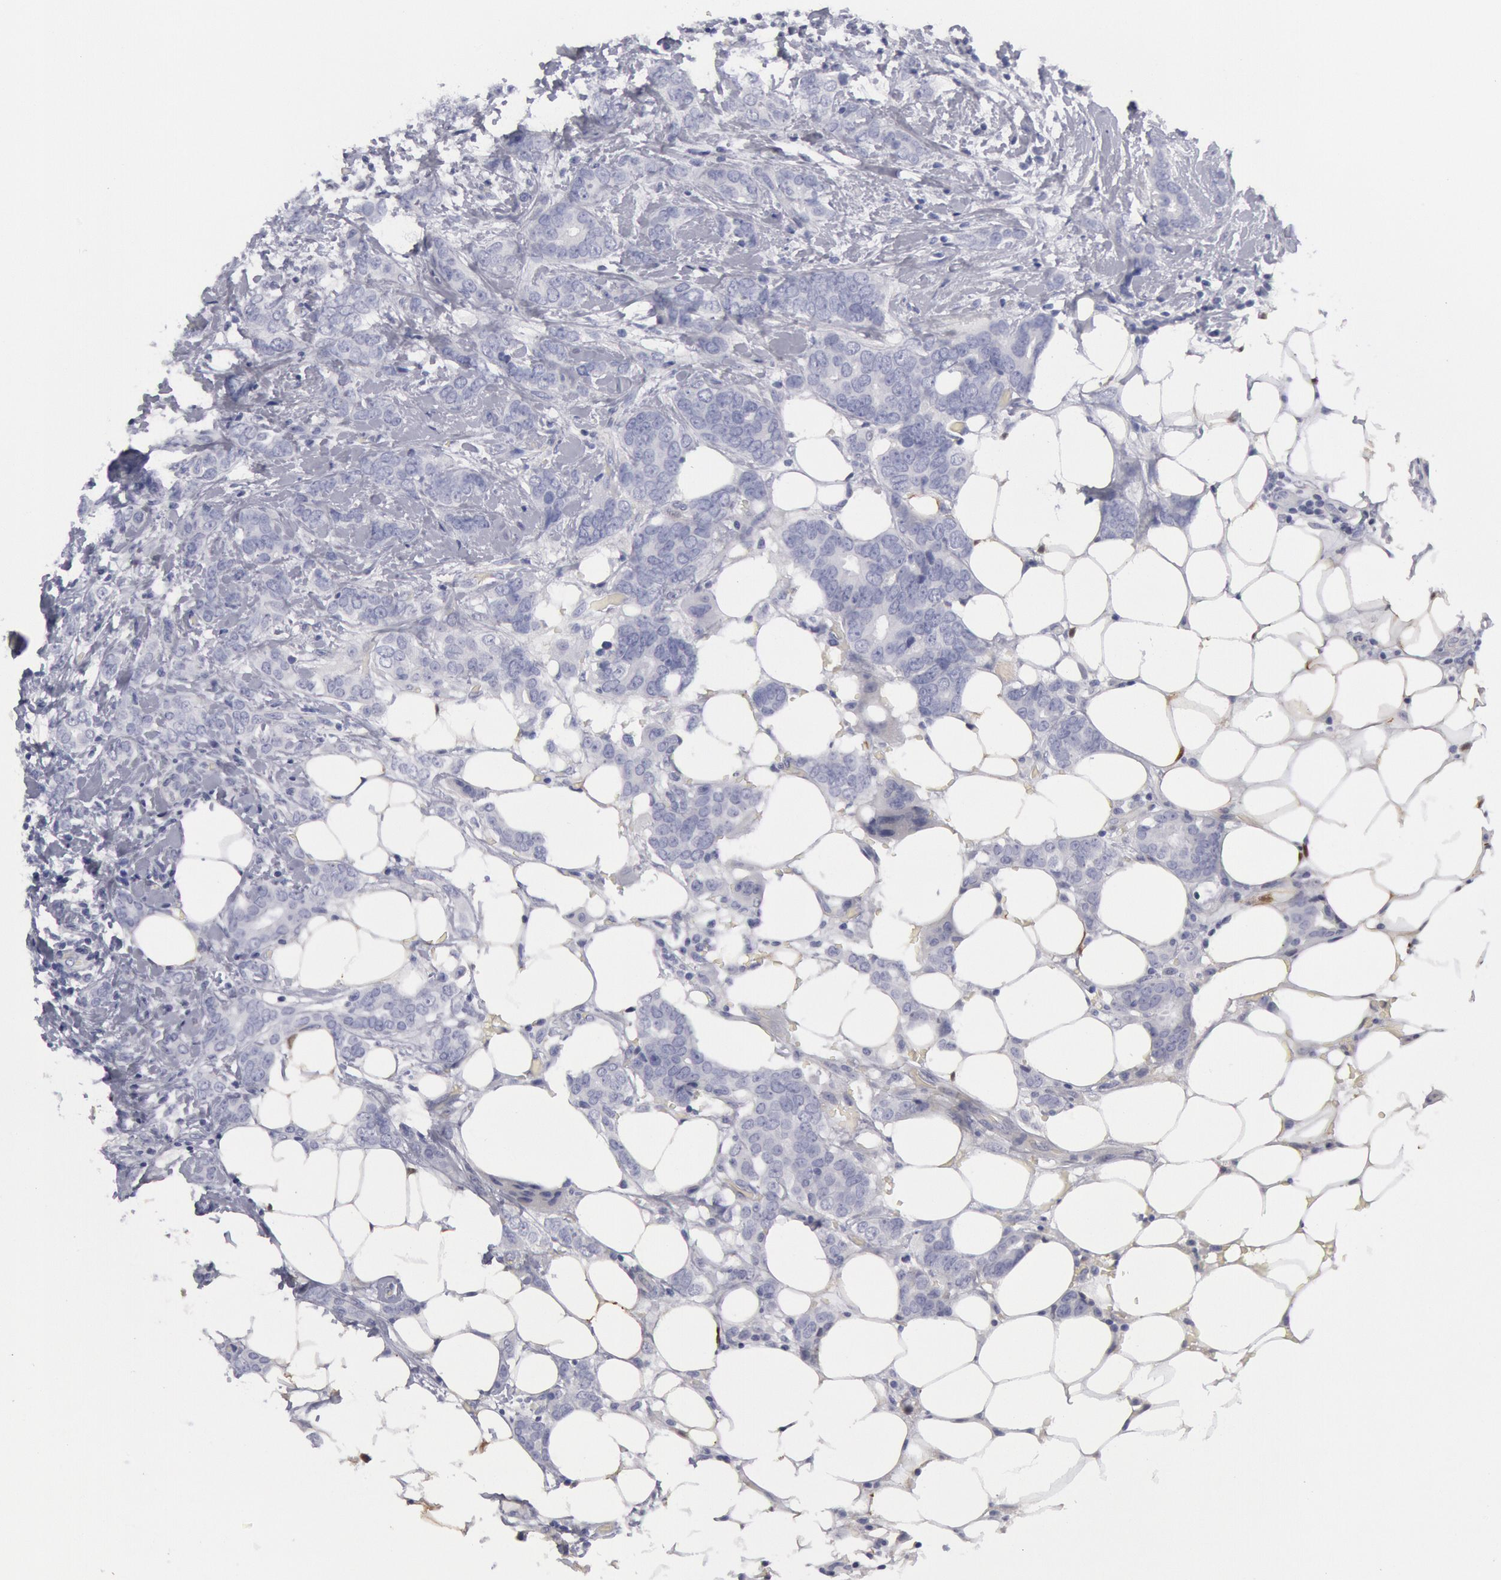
{"staining": {"intensity": "negative", "quantity": "none", "location": "none"}, "tissue": "breast cancer", "cell_type": "Tumor cells", "image_type": "cancer", "snomed": [{"axis": "morphology", "description": "Duct carcinoma"}, {"axis": "topography", "description": "Breast"}], "caption": "Tumor cells are negative for brown protein staining in breast cancer (intraductal carcinoma). Brightfield microscopy of immunohistochemistry stained with DAB (brown) and hematoxylin (blue), captured at high magnification.", "gene": "FHL1", "patient": {"sex": "female", "age": 53}}